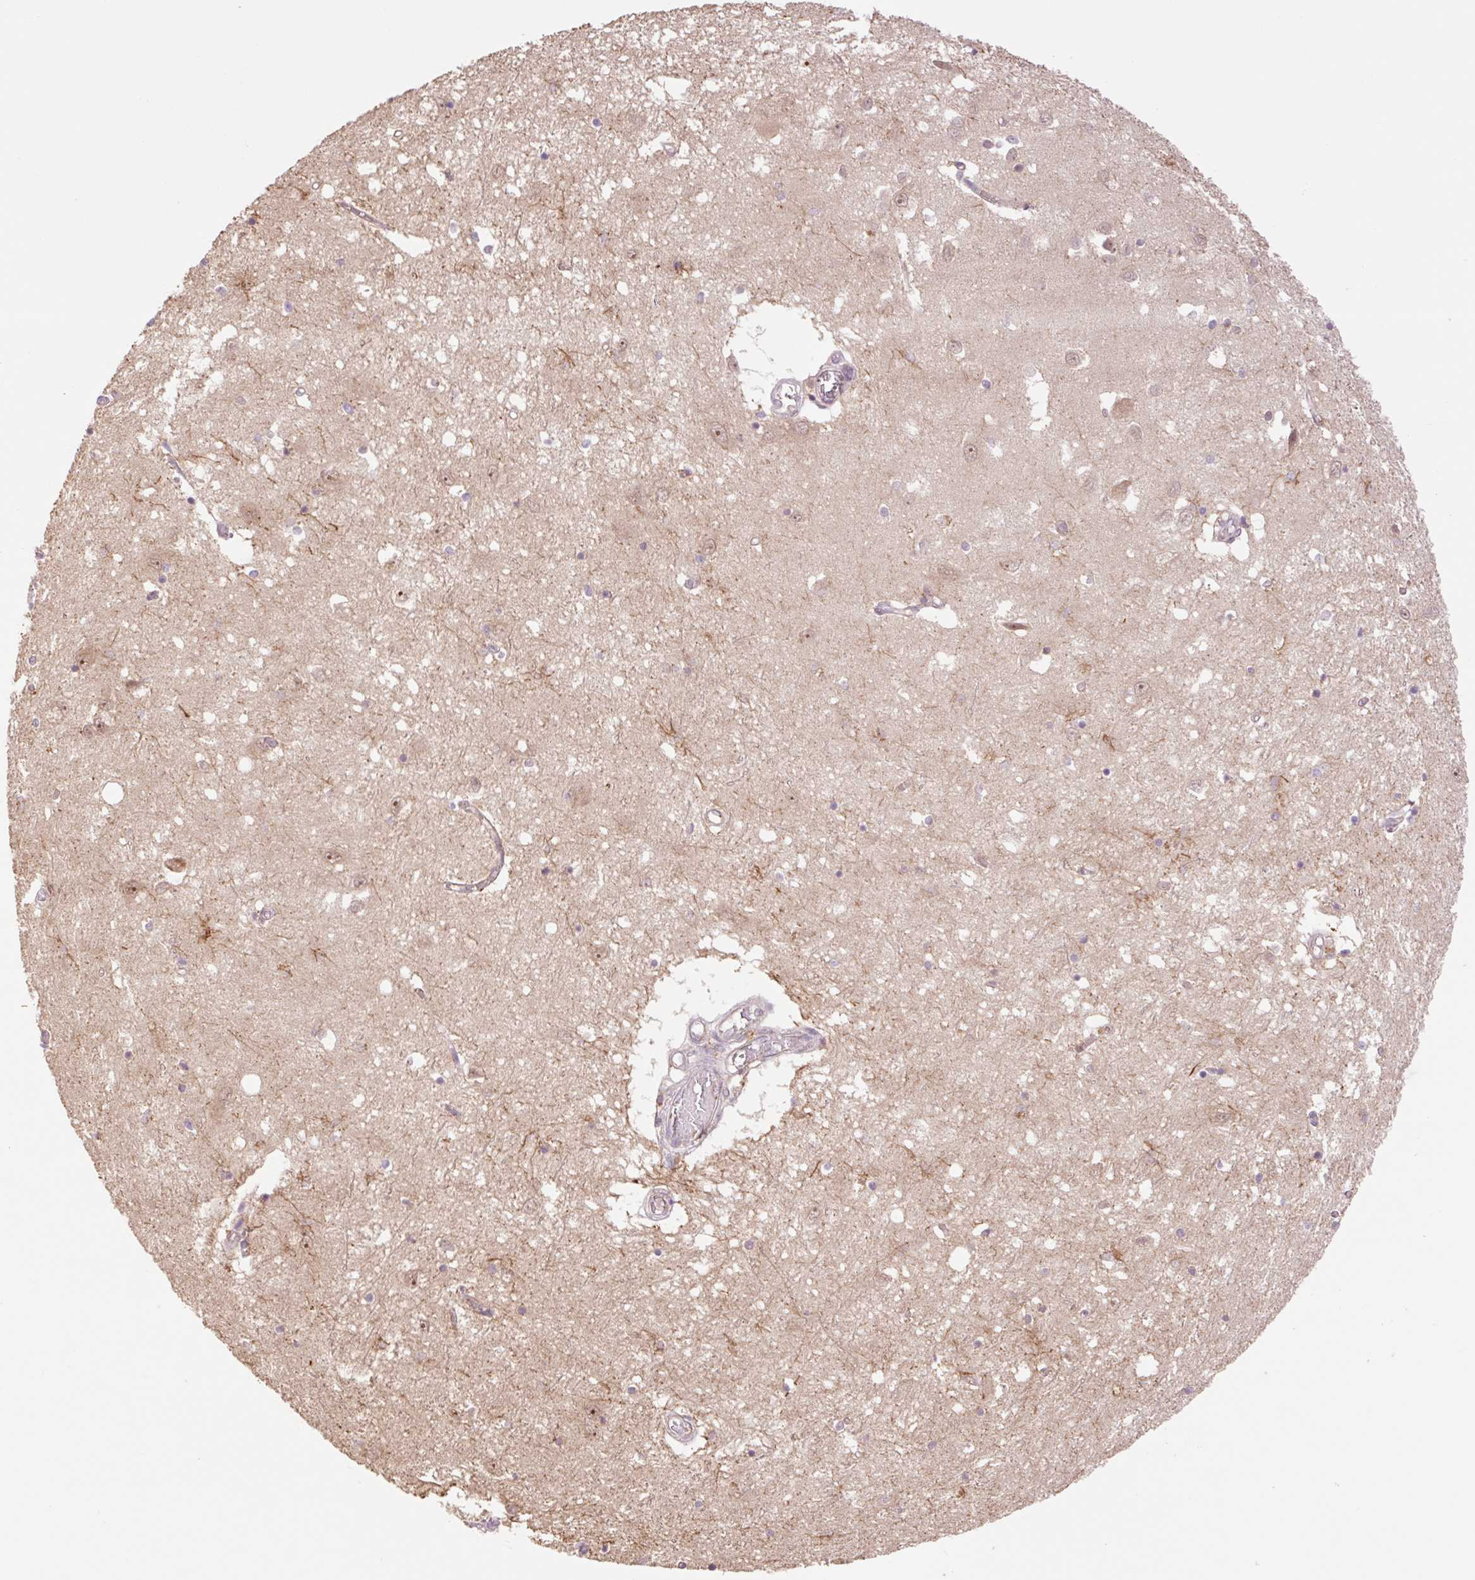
{"staining": {"intensity": "weak", "quantity": "<25%", "location": "cytoplasmic/membranous"}, "tissue": "caudate", "cell_type": "Glial cells", "image_type": "normal", "snomed": [{"axis": "morphology", "description": "Normal tissue, NOS"}, {"axis": "topography", "description": "Lateral ventricle wall"}], "caption": "Micrograph shows no protein positivity in glial cells of normal caudate.", "gene": "YJU2B", "patient": {"sex": "male", "age": 70}}